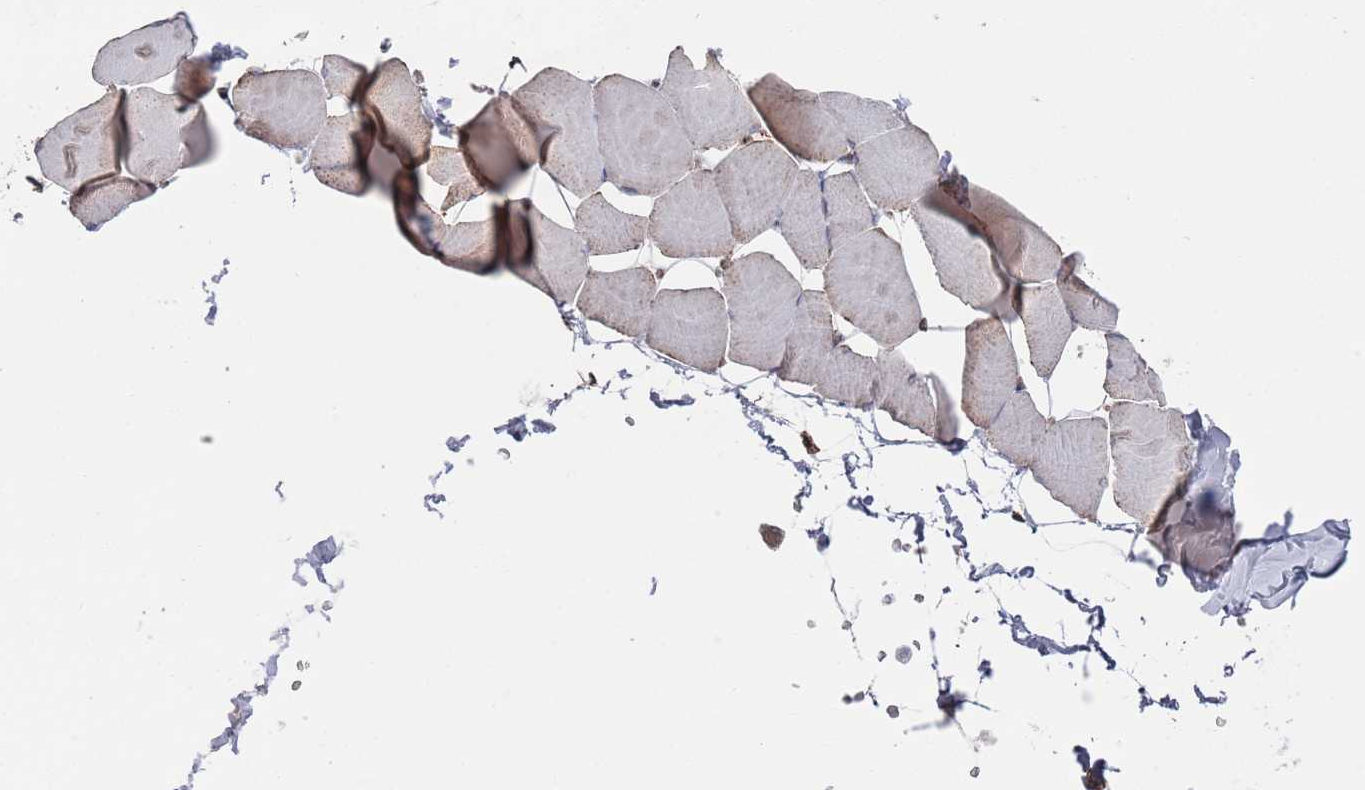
{"staining": {"intensity": "weak", "quantity": "25%-75%", "location": "cytoplasmic/membranous"}, "tissue": "skeletal muscle", "cell_type": "Myocytes", "image_type": "normal", "snomed": [{"axis": "morphology", "description": "Normal tissue, NOS"}, {"axis": "topography", "description": "Skeletal muscle"}], "caption": "A micrograph of skeletal muscle stained for a protein demonstrates weak cytoplasmic/membranous brown staining in myocytes. Nuclei are stained in blue.", "gene": "CCDC106", "patient": {"sex": "male", "age": 25}}